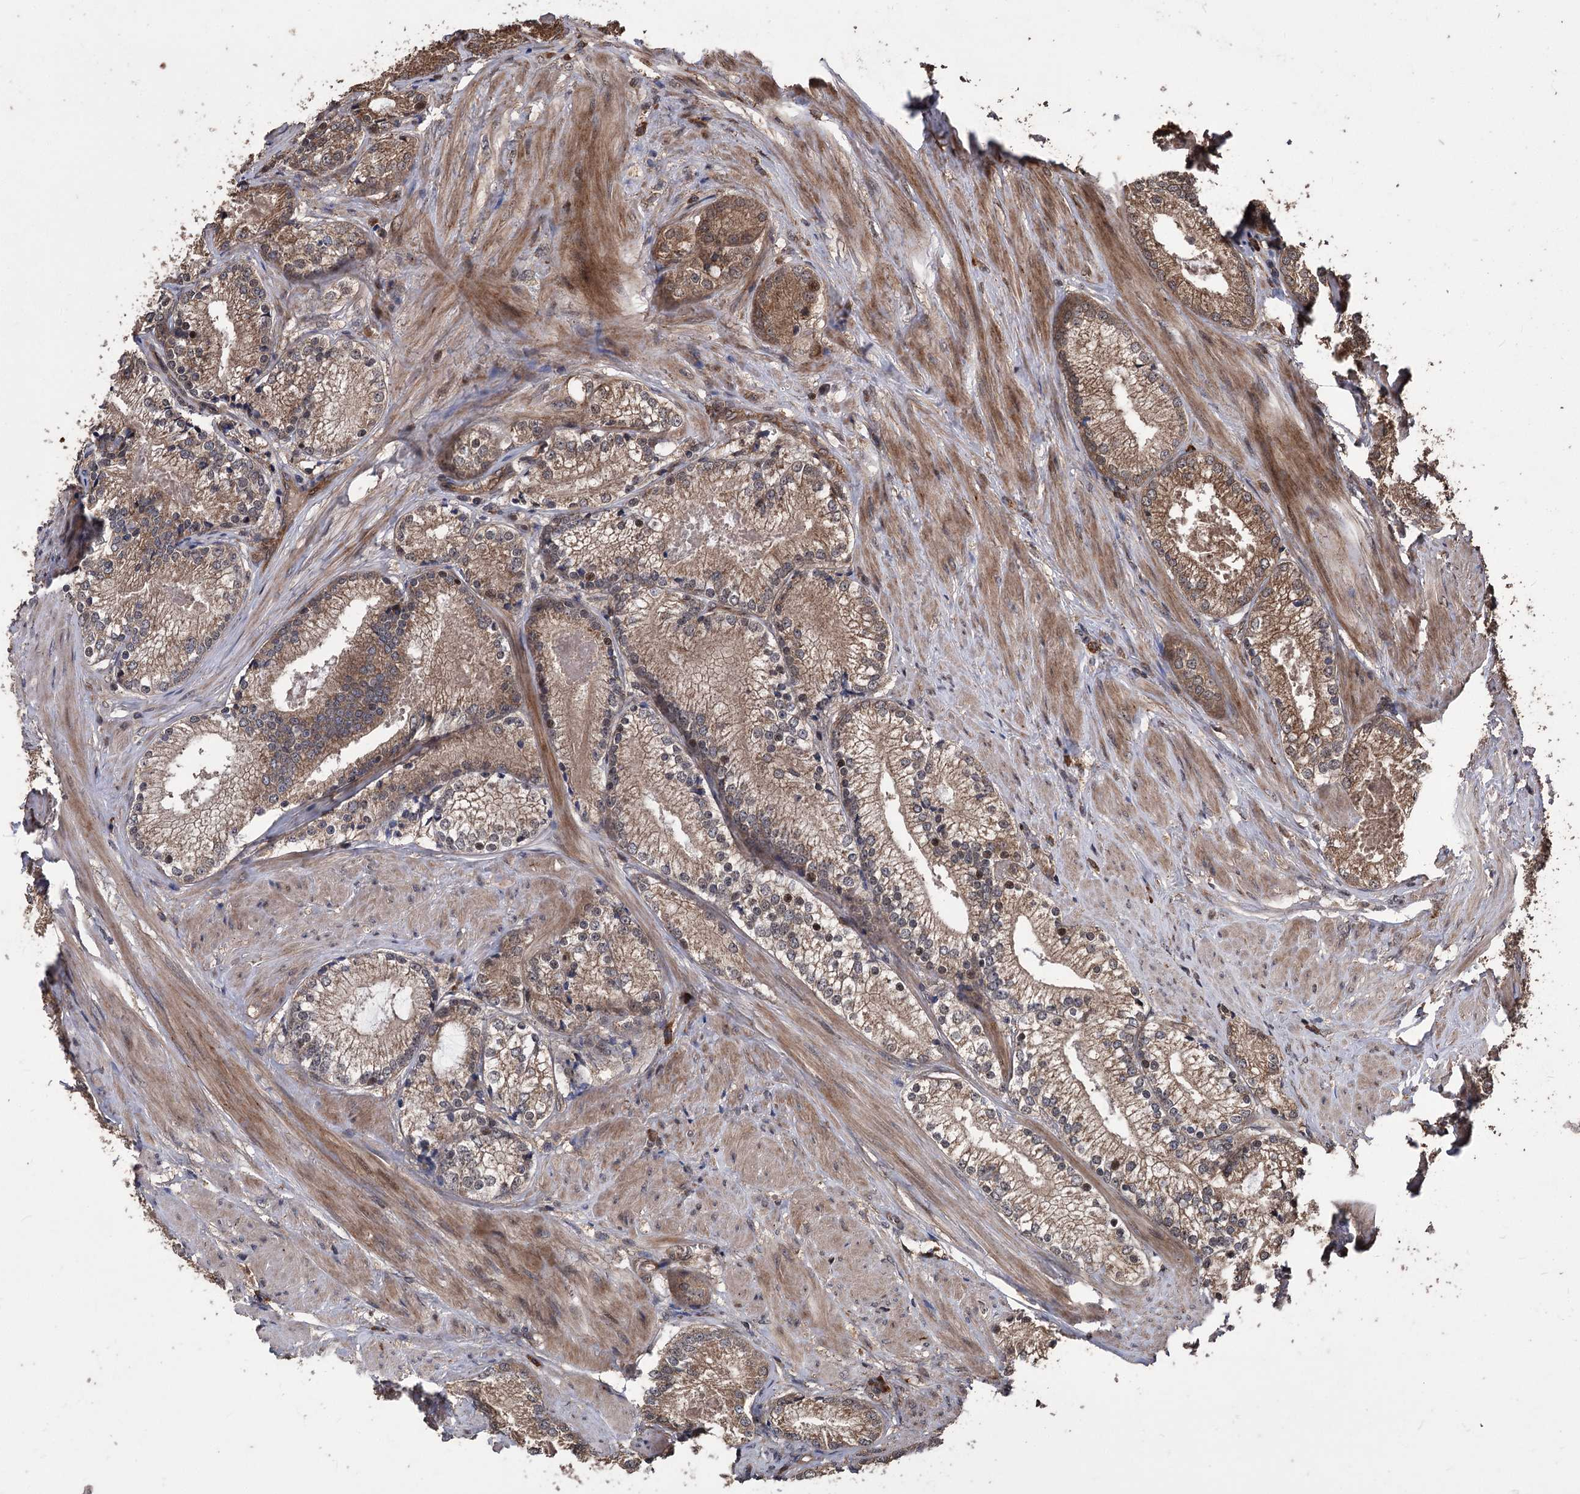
{"staining": {"intensity": "moderate", "quantity": "25%-75%", "location": "cytoplasmic/membranous"}, "tissue": "prostate cancer", "cell_type": "Tumor cells", "image_type": "cancer", "snomed": [{"axis": "morphology", "description": "Adenocarcinoma, High grade"}, {"axis": "topography", "description": "Prostate"}], "caption": "Immunohistochemical staining of prostate high-grade adenocarcinoma reveals medium levels of moderate cytoplasmic/membranous protein expression in about 25%-75% of tumor cells.", "gene": "RASSF3", "patient": {"sex": "male", "age": 66}}